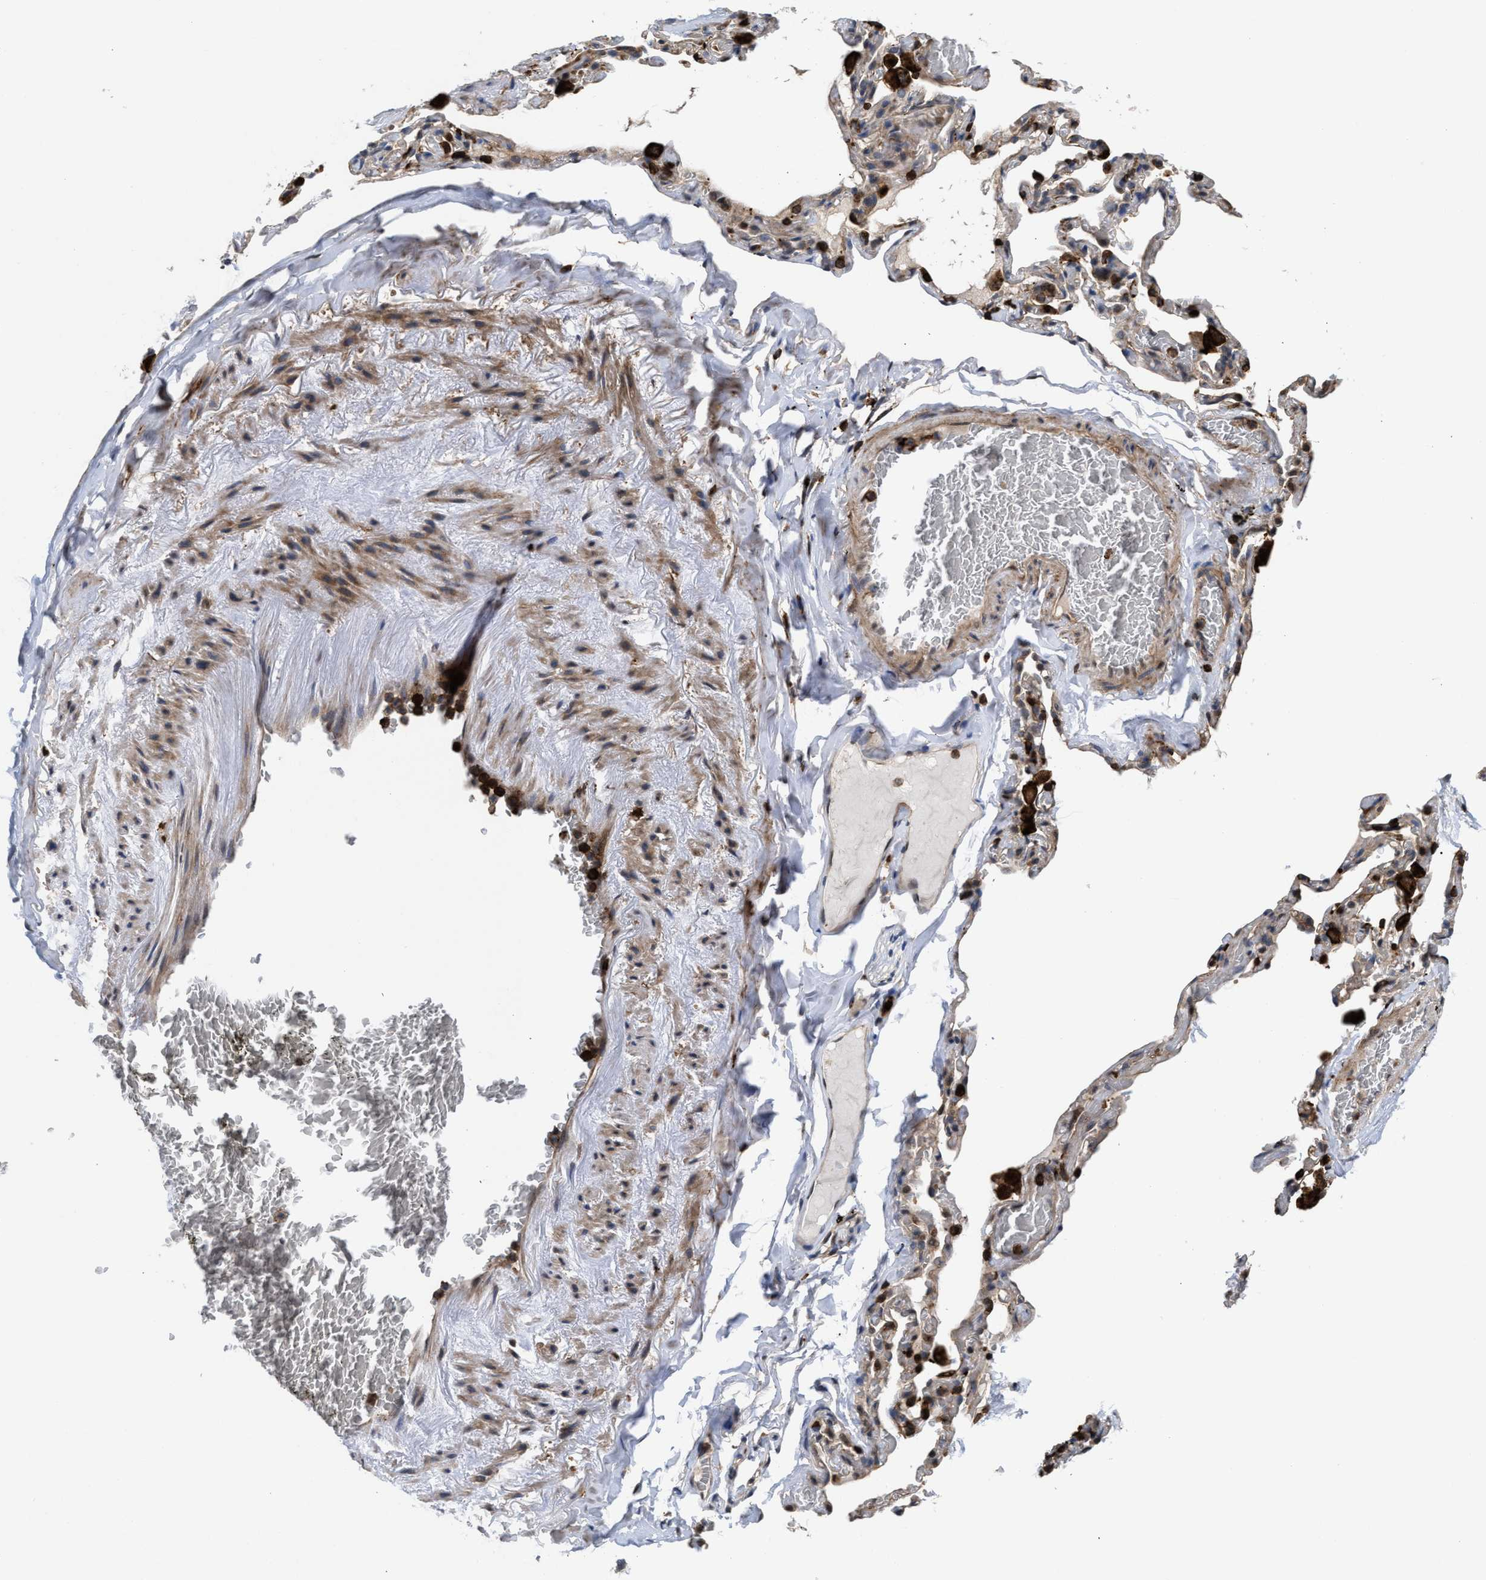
{"staining": {"intensity": "moderate", "quantity": ">75%", "location": "cytoplasmic/membranous"}, "tissue": "adipose tissue", "cell_type": "Adipocytes", "image_type": "normal", "snomed": [{"axis": "morphology", "description": "Normal tissue, NOS"}, {"axis": "topography", "description": "Cartilage tissue"}, {"axis": "topography", "description": "Lung"}], "caption": "Adipose tissue stained for a protein (brown) exhibits moderate cytoplasmic/membranous positive staining in about >75% of adipocytes.", "gene": "PTPRE", "patient": {"sex": "female", "age": 77}}